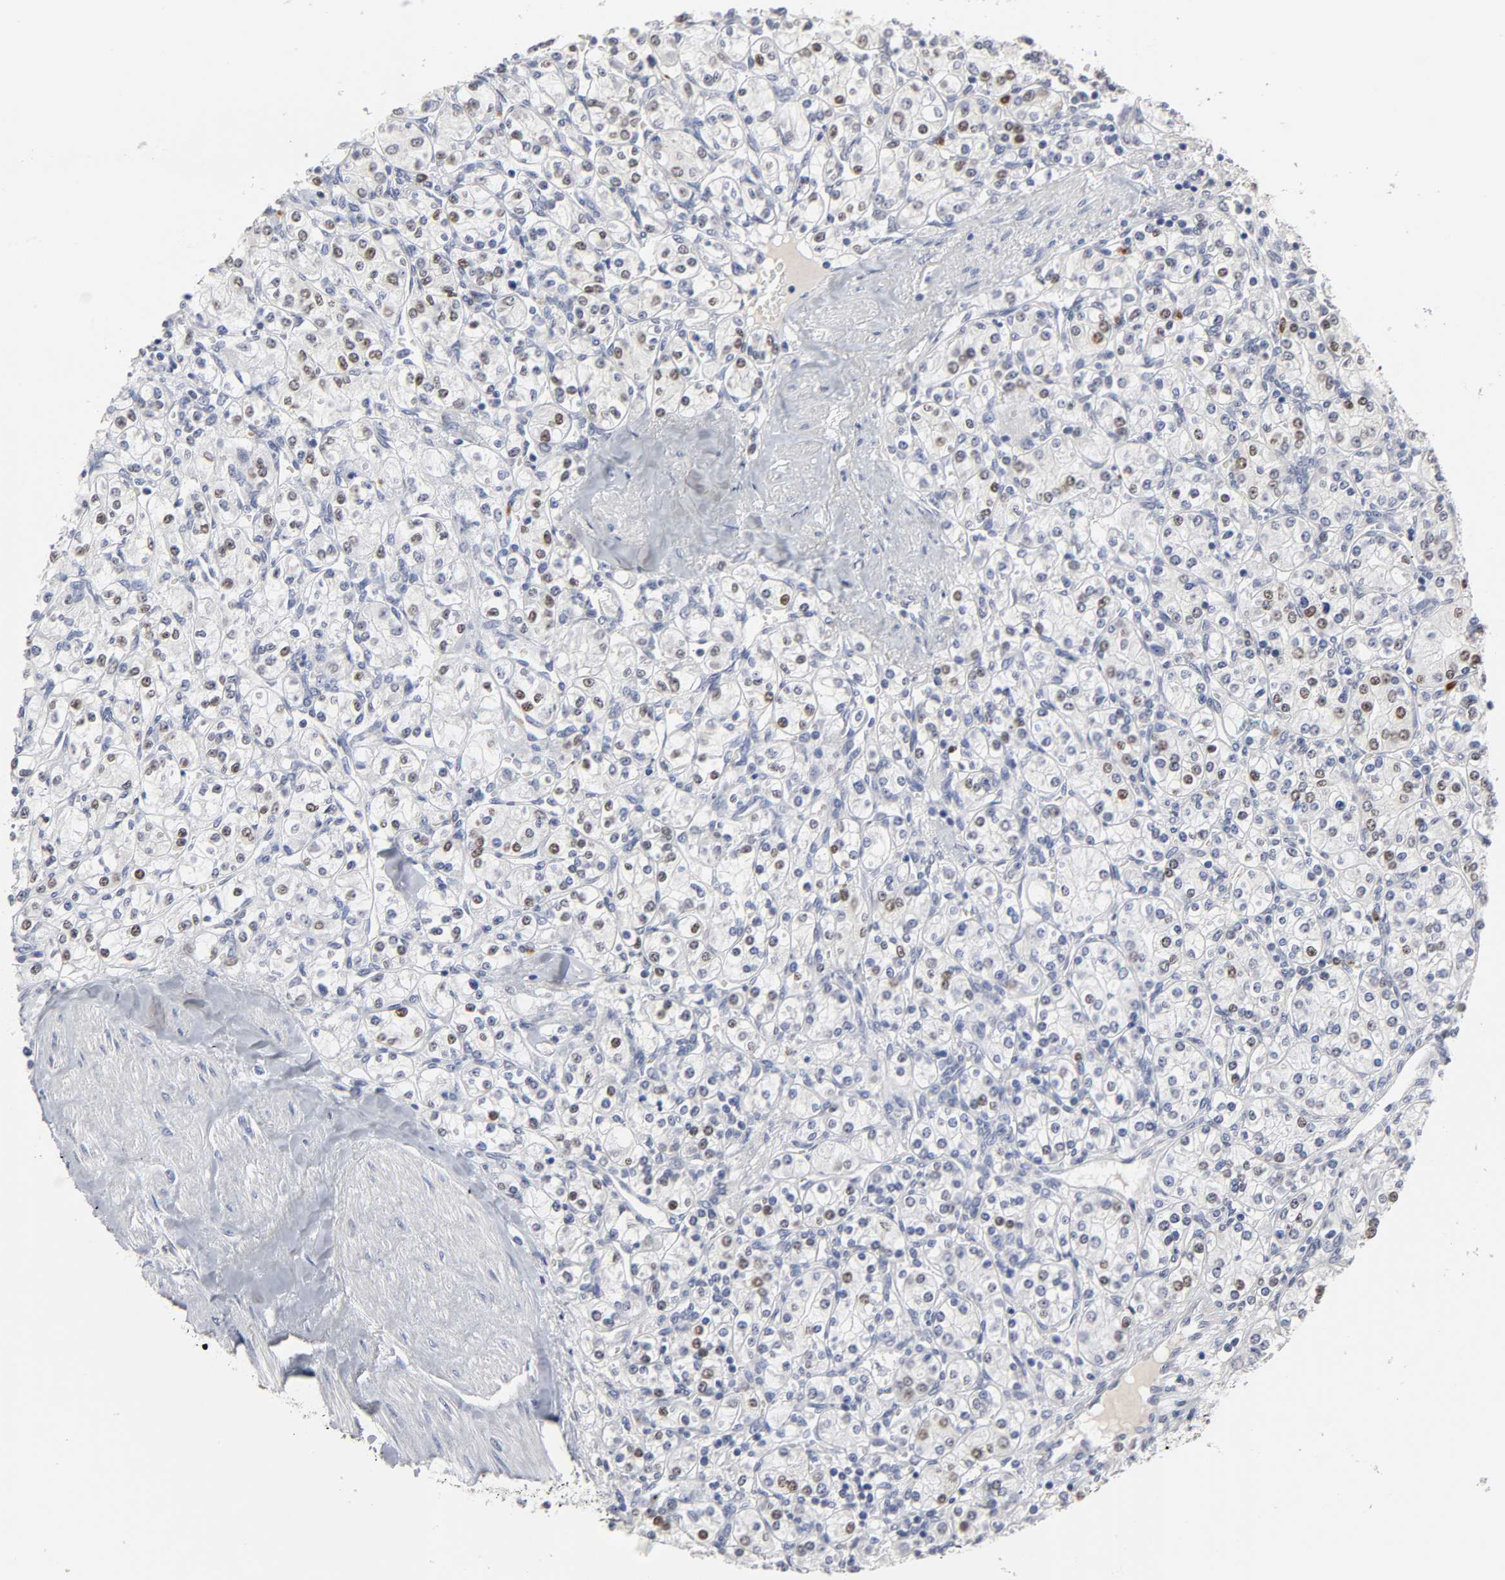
{"staining": {"intensity": "moderate", "quantity": "25%-75%", "location": "nuclear"}, "tissue": "renal cancer", "cell_type": "Tumor cells", "image_type": "cancer", "snomed": [{"axis": "morphology", "description": "Adenocarcinoma, NOS"}, {"axis": "topography", "description": "Kidney"}], "caption": "This photomicrograph demonstrates renal cancer (adenocarcinoma) stained with immunohistochemistry (IHC) to label a protein in brown. The nuclear of tumor cells show moderate positivity for the protein. Nuclei are counter-stained blue.", "gene": "HNF4A", "patient": {"sex": "male", "age": 77}}